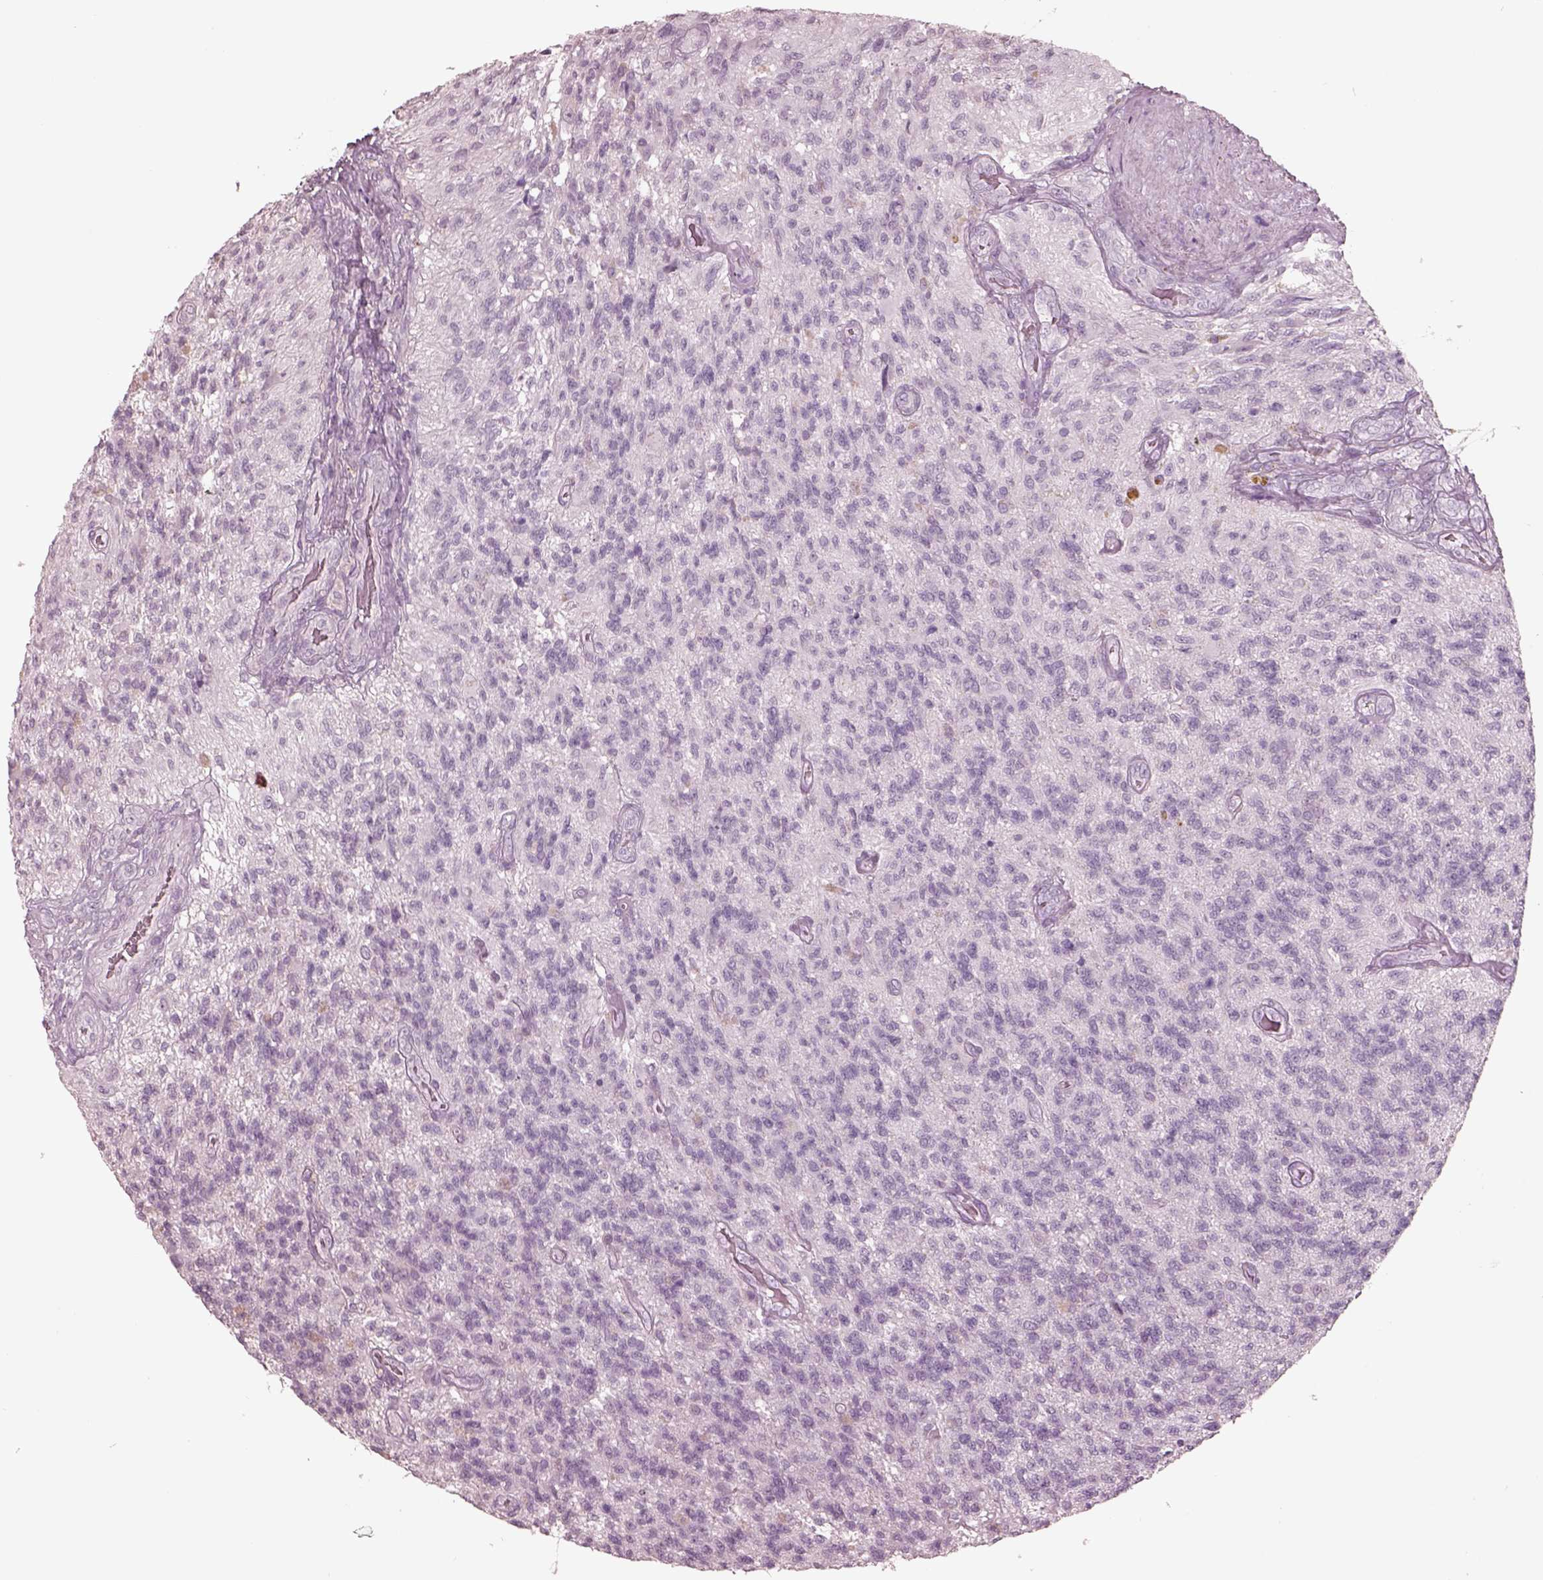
{"staining": {"intensity": "negative", "quantity": "none", "location": "none"}, "tissue": "glioma", "cell_type": "Tumor cells", "image_type": "cancer", "snomed": [{"axis": "morphology", "description": "Glioma, malignant, High grade"}, {"axis": "topography", "description": "Brain"}], "caption": "Immunohistochemistry (IHC) histopathology image of neoplastic tissue: malignant glioma (high-grade) stained with DAB shows no significant protein expression in tumor cells.", "gene": "PDCD1", "patient": {"sex": "male", "age": 56}}